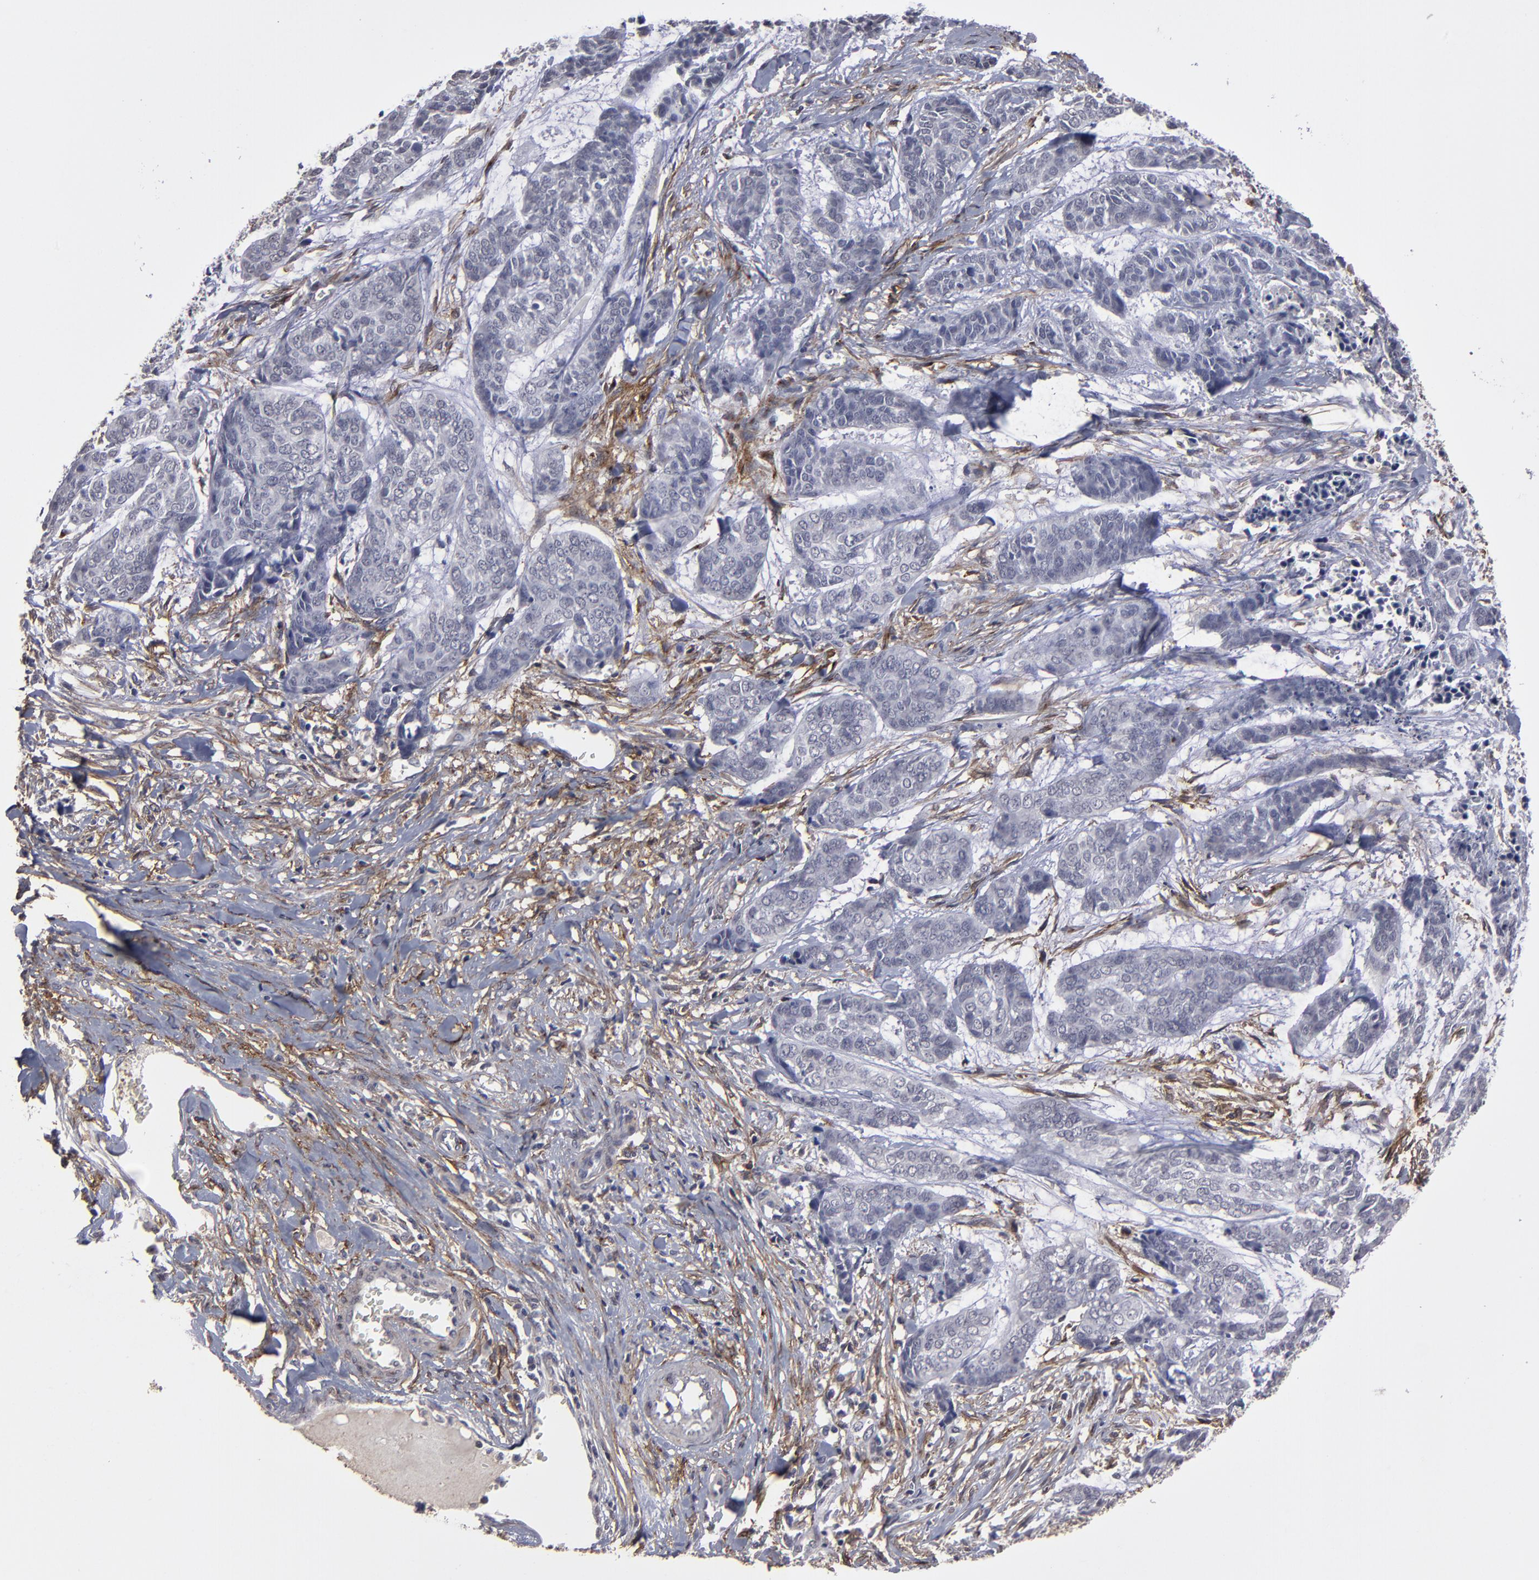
{"staining": {"intensity": "negative", "quantity": "none", "location": "none"}, "tissue": "skin cancer", "cell_type": "Tumor cells", "image_type": "cancer", "snomed": [{"axis": "morphology", "description": "Basal cell carcinoma"}, {"axis": "topography", "description": "Skin"}], "caption": "The micrograph demonstrates no staining of tumor cells in skin cancer (basal cell carcinoma).", "gene": "ITGB5", "patient": {"sex": "female", "age": 64}}